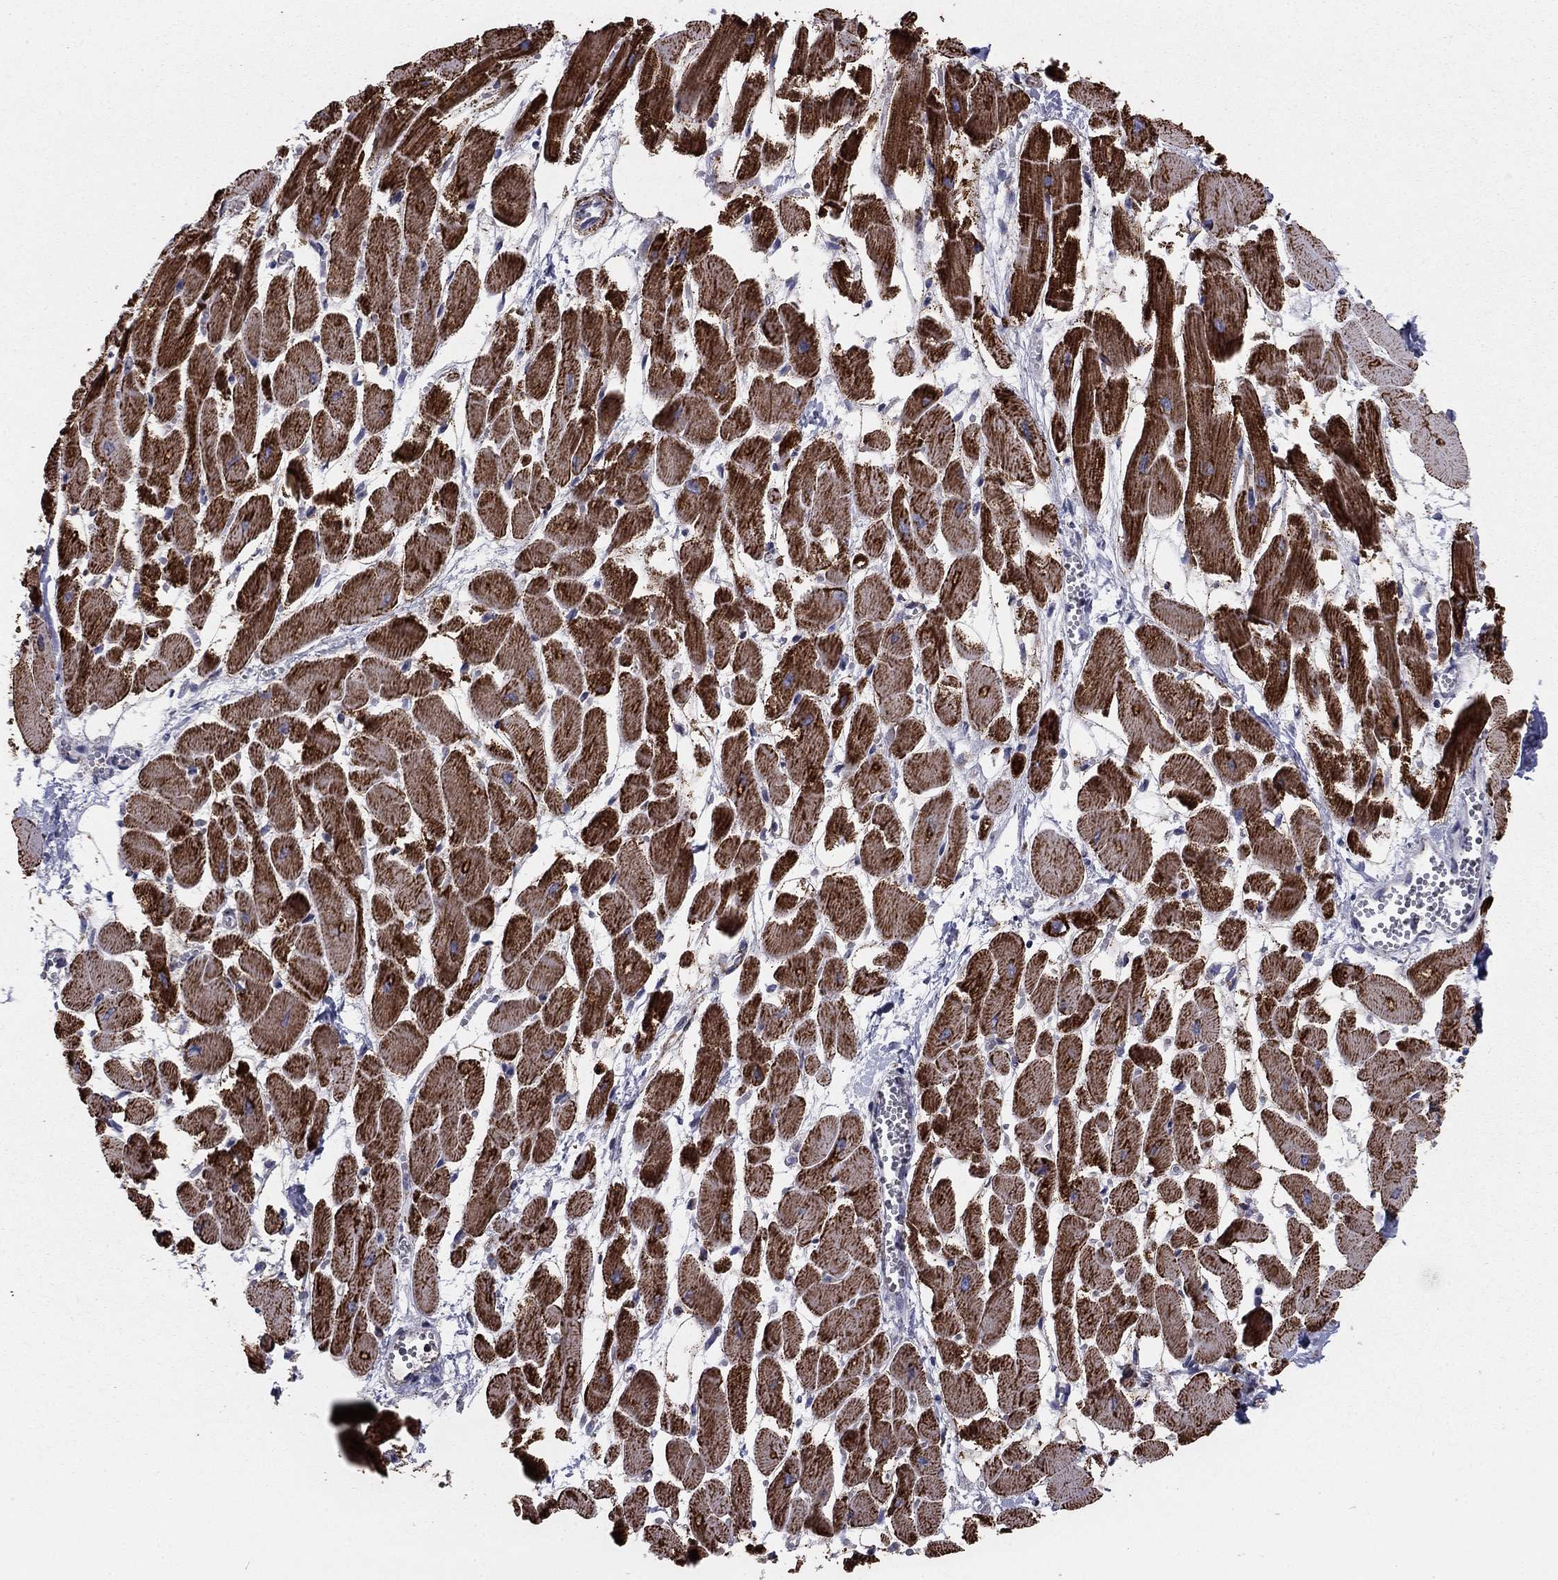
{"staining": {"intensity": "strong", "quantity": ">75%", "location": "cytoplasmic/membranous"}, "tissue": "heart muscle", "cell_type": "Cardiomyocytes", "image_type": "normal", "snomed": [{"axis": "morphology", "description": "Normal tissue, NOS"}, {"axis": "topography", "description": "Heart"}], "caption": "Unremarkable heart muscle was stained to show a protein in brown. There is high levels of strong cytoplasmic/membranous positivity in about >75% of cardiomyocytes. The staining is performed using DAB (3,3'-diaminobenzidine) brown chromogen to label protein expression. The nuclei are counter-stained blue using hematoxylin.", "gene": "NDUFV1", "patient": {"sex": "female", "age": 52}}